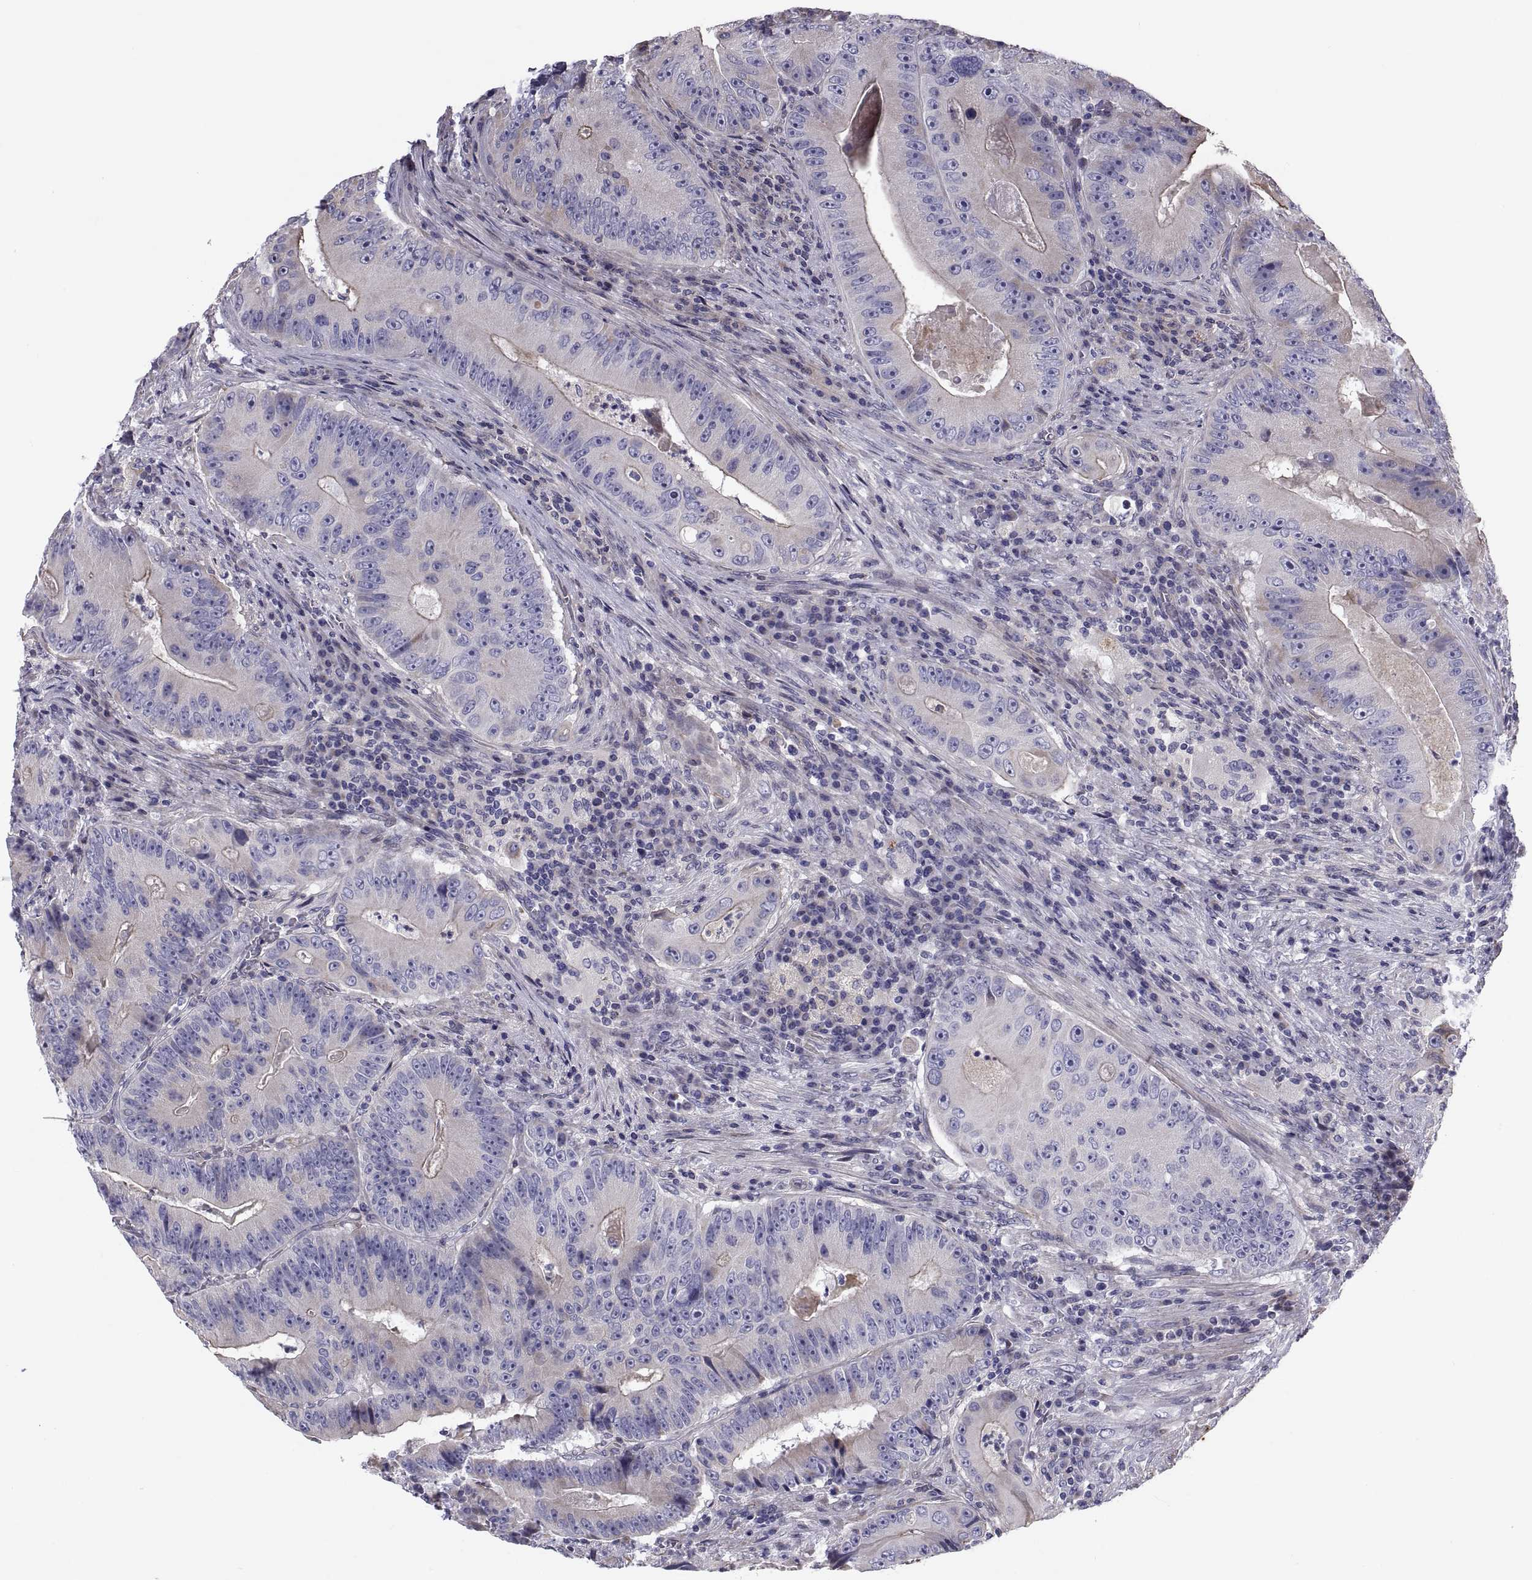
{"staining": {"intensity": "moderate", "quantity": "<25%", "location": "cytoplasmic/membranous"}, "tissue": "colorectal cancer", "cell_type": "Tumor cells", "image_type": "cancer", "snomed": [{"axis": "morphology", "description": "Adenocarcinoma, NOS"}, {"axis": "topography", "description": "Colon"}], "caption": "This micrograph displays IHC staining of colorectal cancer (adenocarcinoma), with low moderate cytoplasmic/membranous staining in about <25% of tumor cells.", "gene": "ANO1", "patient": {"sex": "female", "age": 86}}